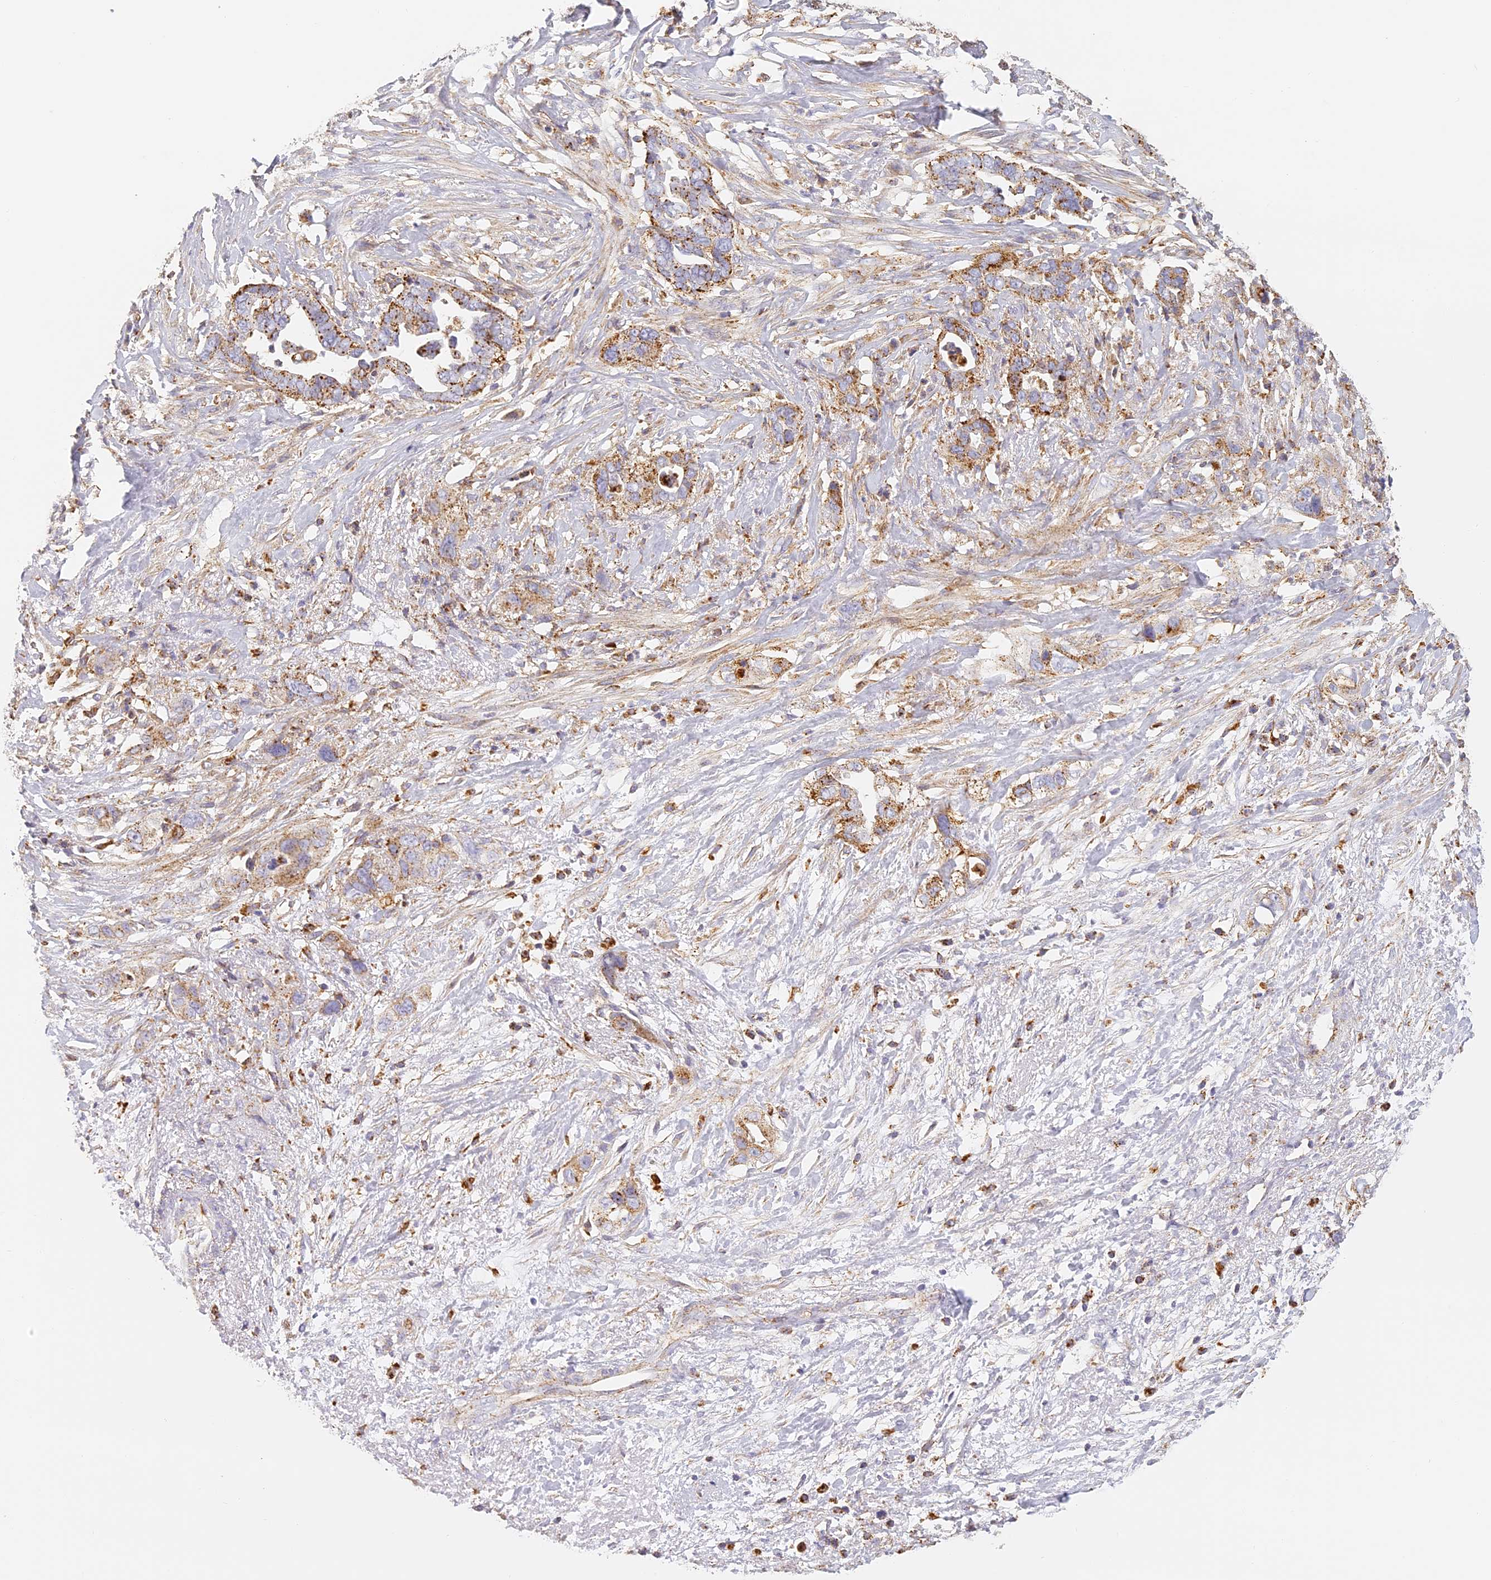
{"staining": {"intensity": "moderate", "quantity": ">75%", "location": "cytoplasmic/membranous"}, "tissue": "liver cancer", "cell_type": "Tumor cells", "image_type": "cancer", "snomed": [{"axis": "morphology", "description": "Cholangiocarcinoma"}, {"axis": "topography", "description": "Liver"}], "caption": "This is a photomicrograph of immunohistochemistry (IHC) staining of liver cholangiocarcinoma, which shows moderate expression in the cytoplasmic/membranous of tumor cells.", "gene": "LAMP2", "patient": {"sex": "female", "age": 79}}